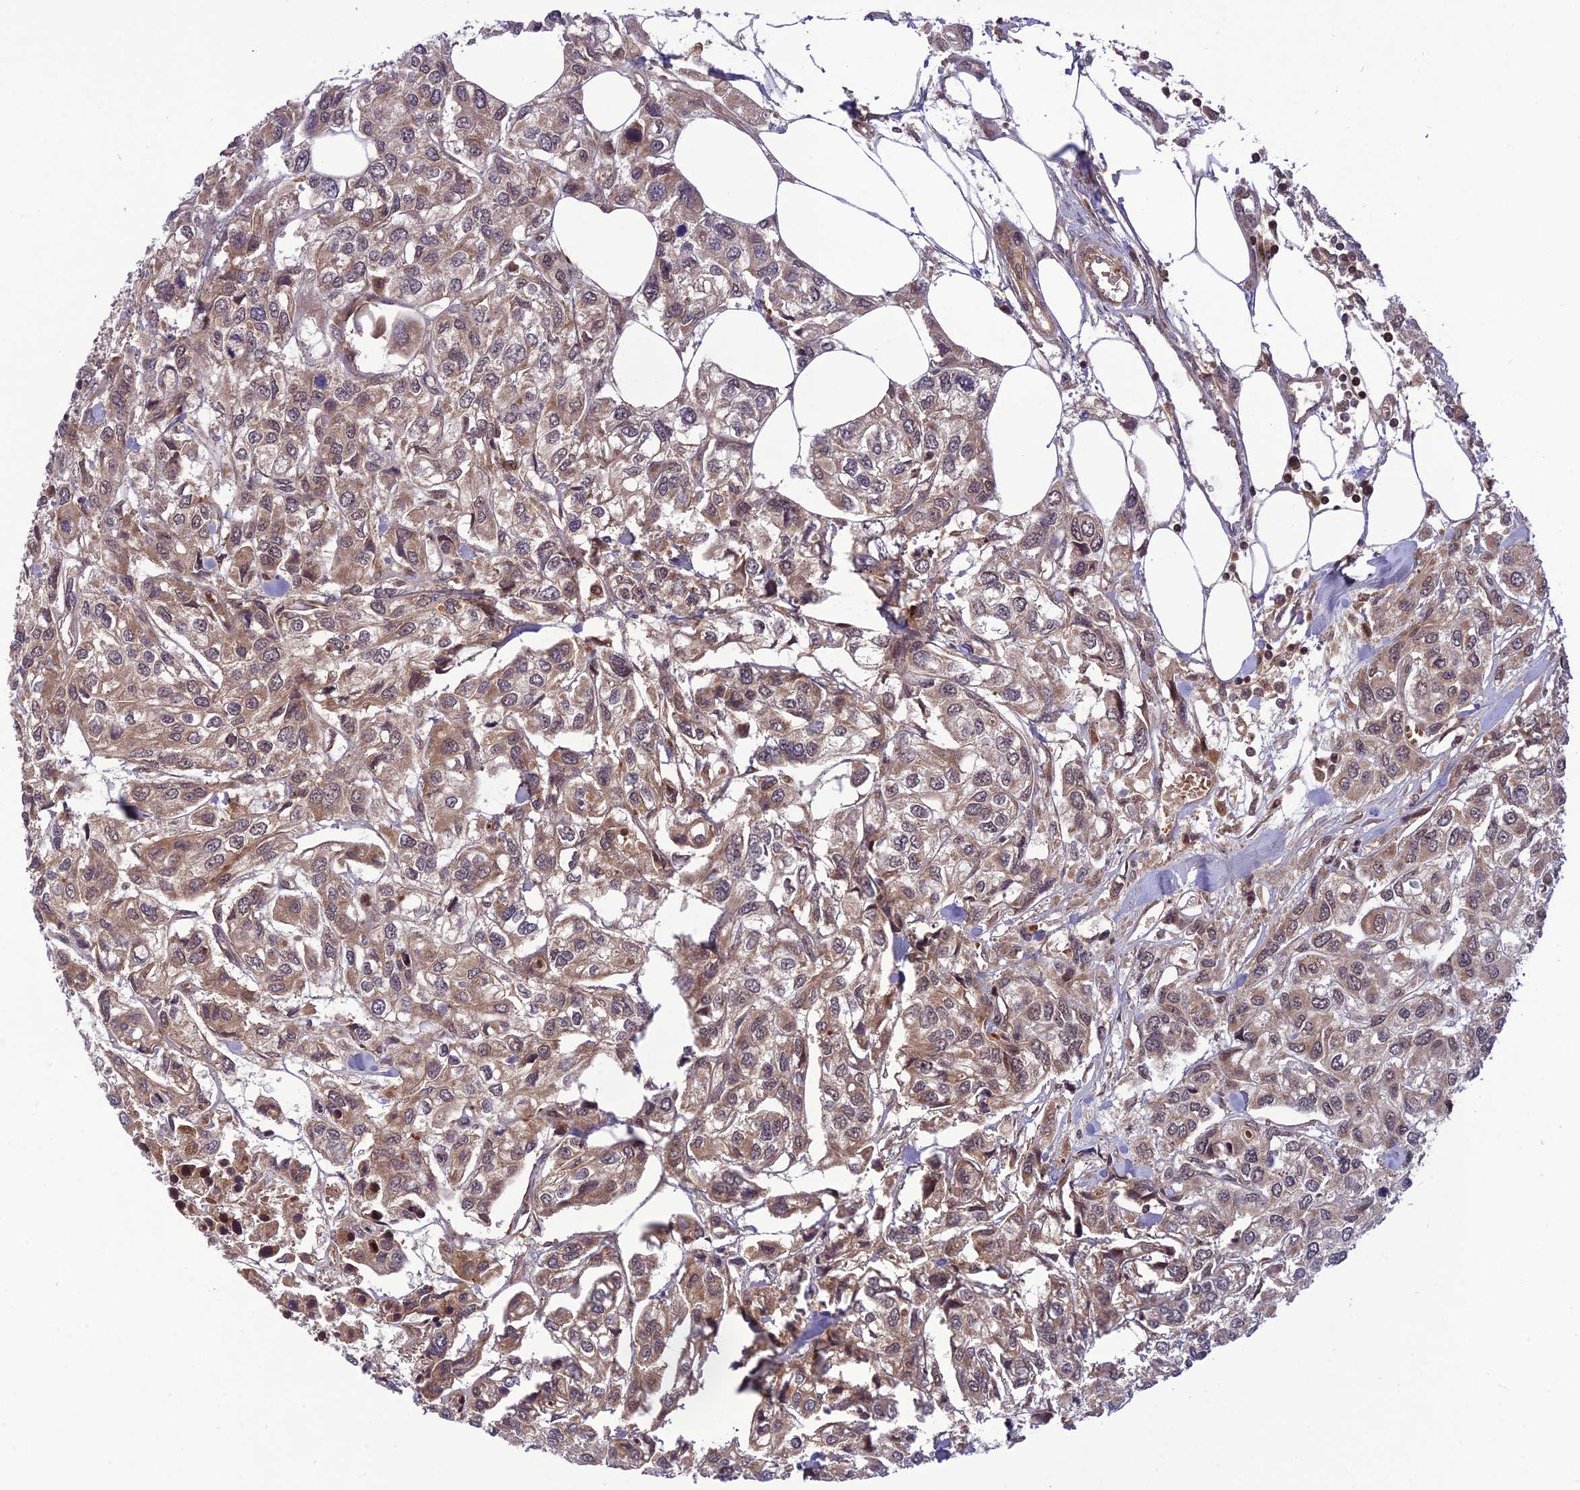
{"staining": {"intensity": "weak", "quantity": ">75%", "location": "cytoplasmic/membranous,nuclear"}, "tissue": "urothelial cancer", "cell_type": "Tumor cells", "image_type": "cancer", "snomed": [{"axis": "morphology", "description": "Urothelial carcinoma, High grade"}, {"axis": "topography", "description": "Urinary bladder"}], "caption": "Protein analysis of urothelial cancer tissue exhibits weak cytoplasmic/membranous and nuclear positivity in approximately >75% of tumor cells.", "gene": "NDUFC1", "patient": {"sex": "male", "age": 67}}